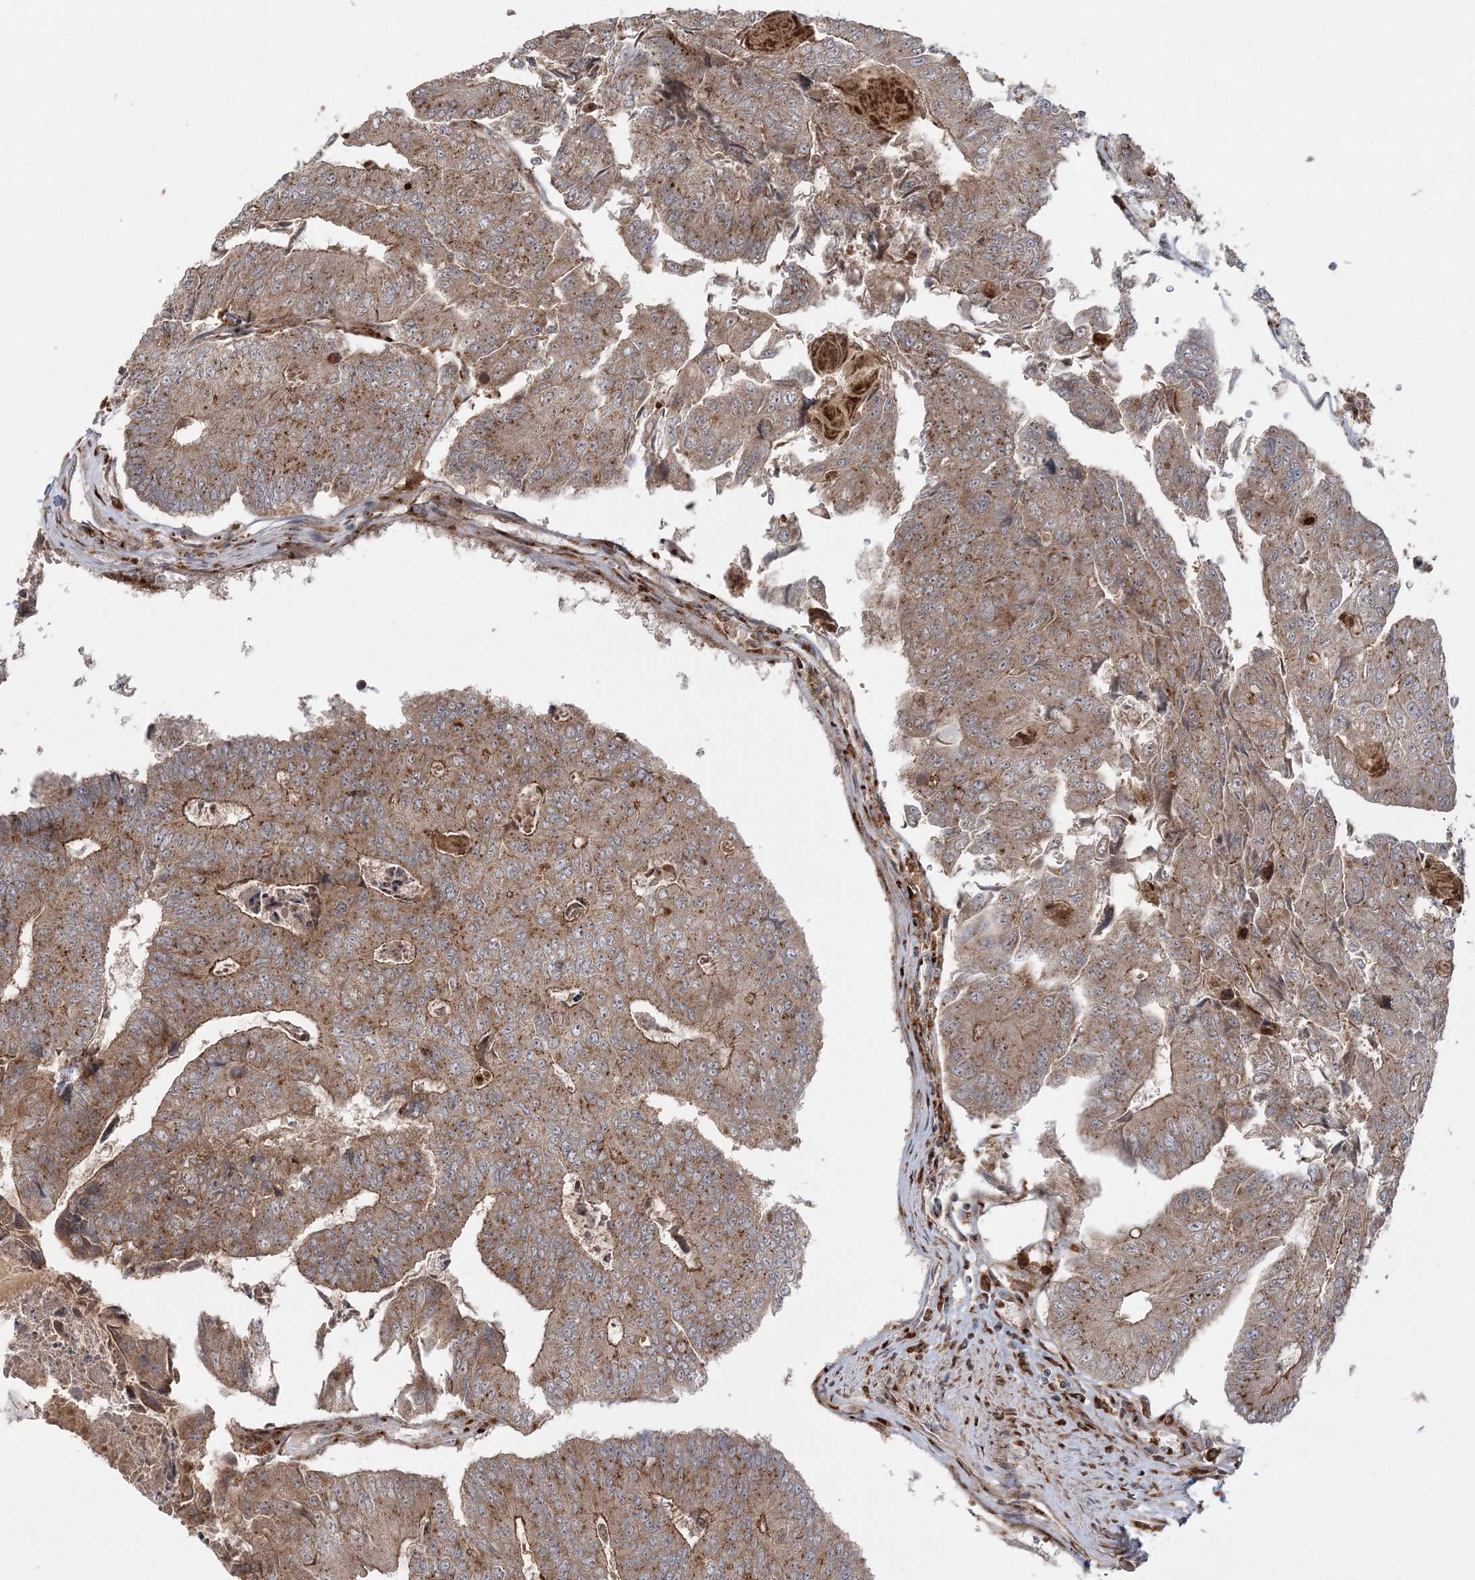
{"staining": {"intensity": "moderate", "quantity": ">75%", "location": "cytoplasmic/membranous"}, "tissue": "colorectal cancer", "cell_type": "Tumor cells", "image_type": "cancer", "snomed": [{"axis": "morphology", "description": "Adenocarcinoma, NOS"}, {"axis": "topography", "description": "Colon"}], "caption": "A brown stain highlights moderate cytoplasmic/membranous expression of a protein in human adenocarcinoma (colorectal) tumor cells.", "gene": "ABCC3", "patient": {"sex": "female", "age": 67}}